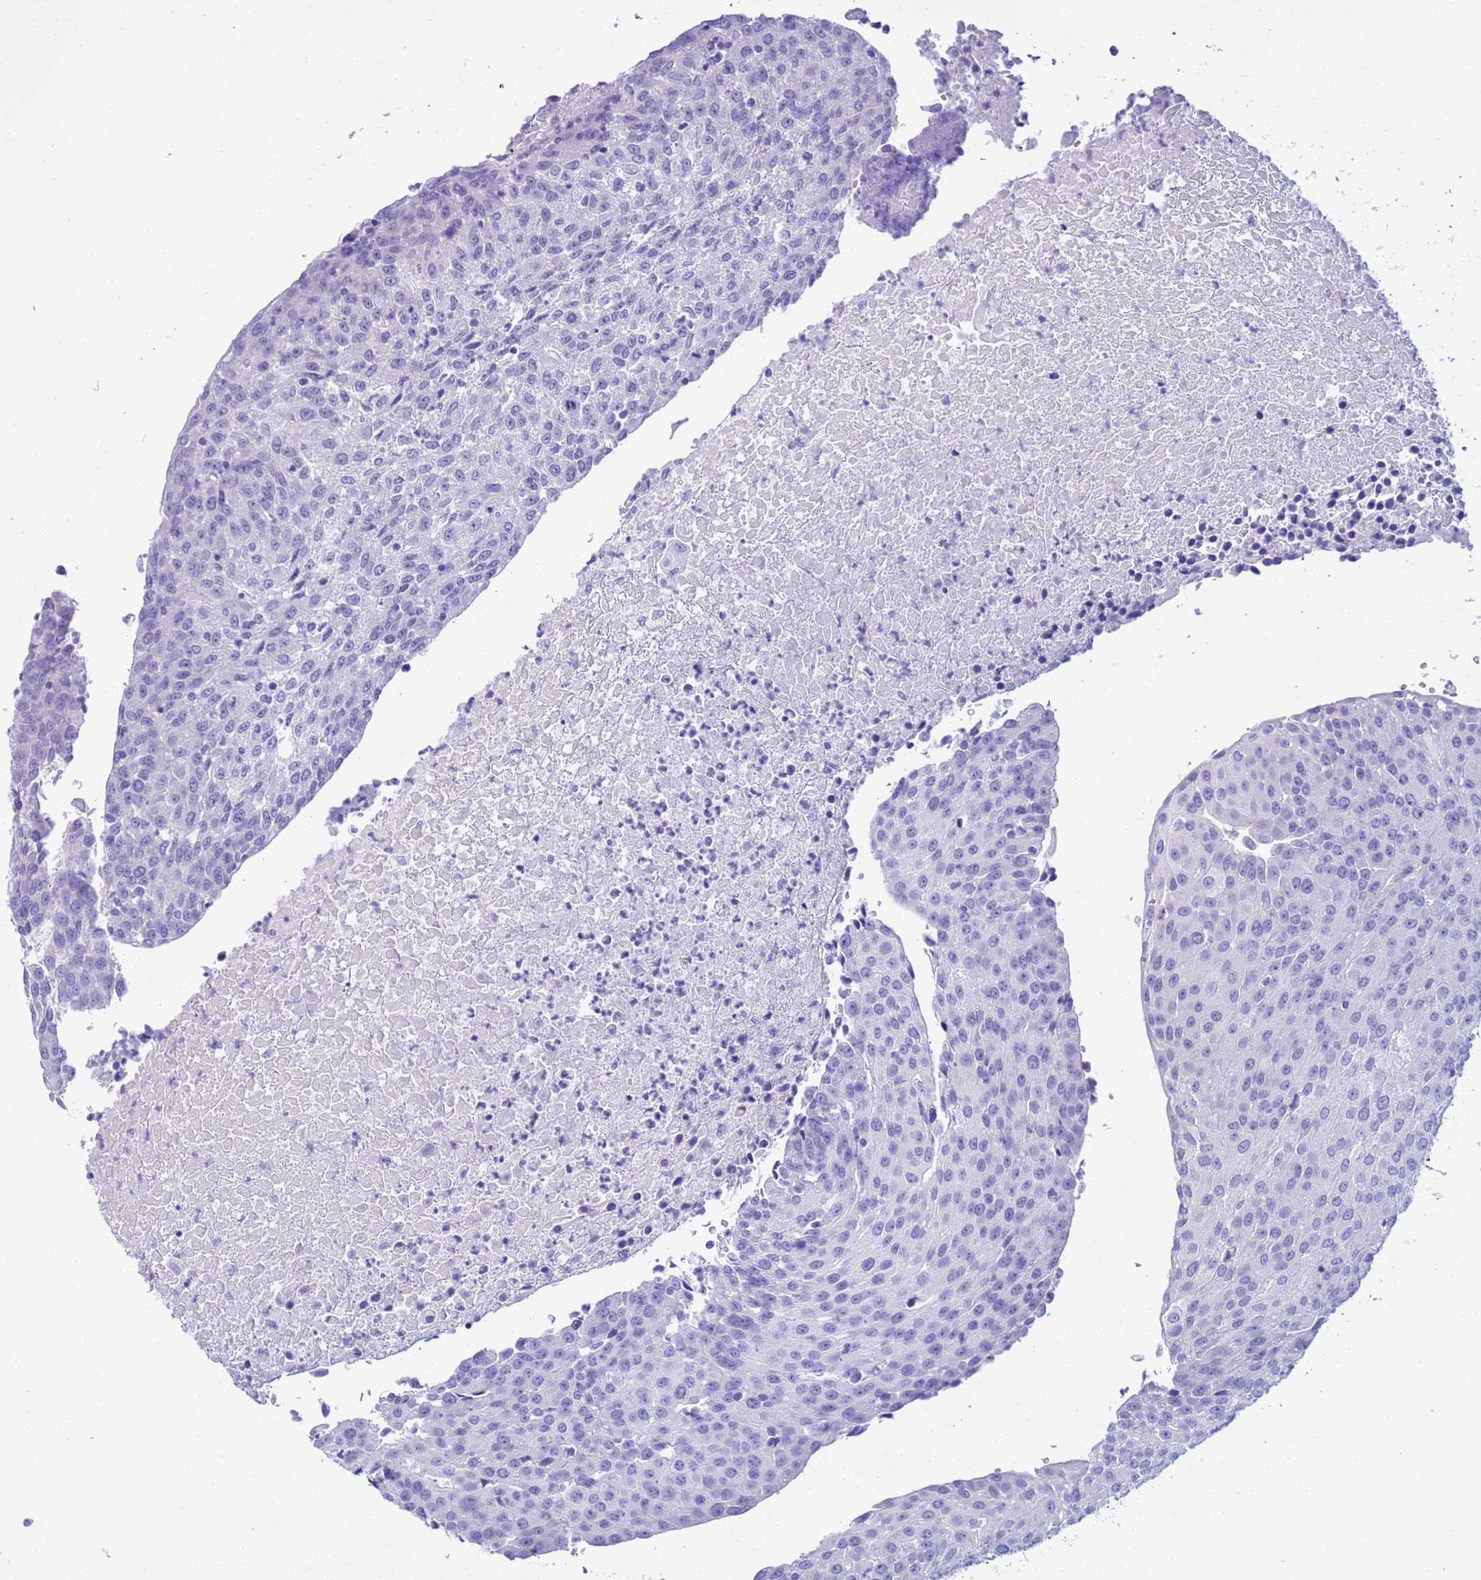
{"staining": {"intensity": "negative", "quantity": "none", "location": "none"}, "tissue": "urothelial cancer", "cell_type": "Tumor cells", "image_type": "cancer", "snomed": [{"axis": "morphology", "description": "Urothelial carcinoma, High grade"}, {"axis": "topography", "description": "Urinary bladder"}], "caption": "Photomicrograph shows no significant protein positivity in tumor cells of high-grade urothelial carcinoma.", "gene": "AQP12A", "patient": {"sex": "female", "age": 85}}